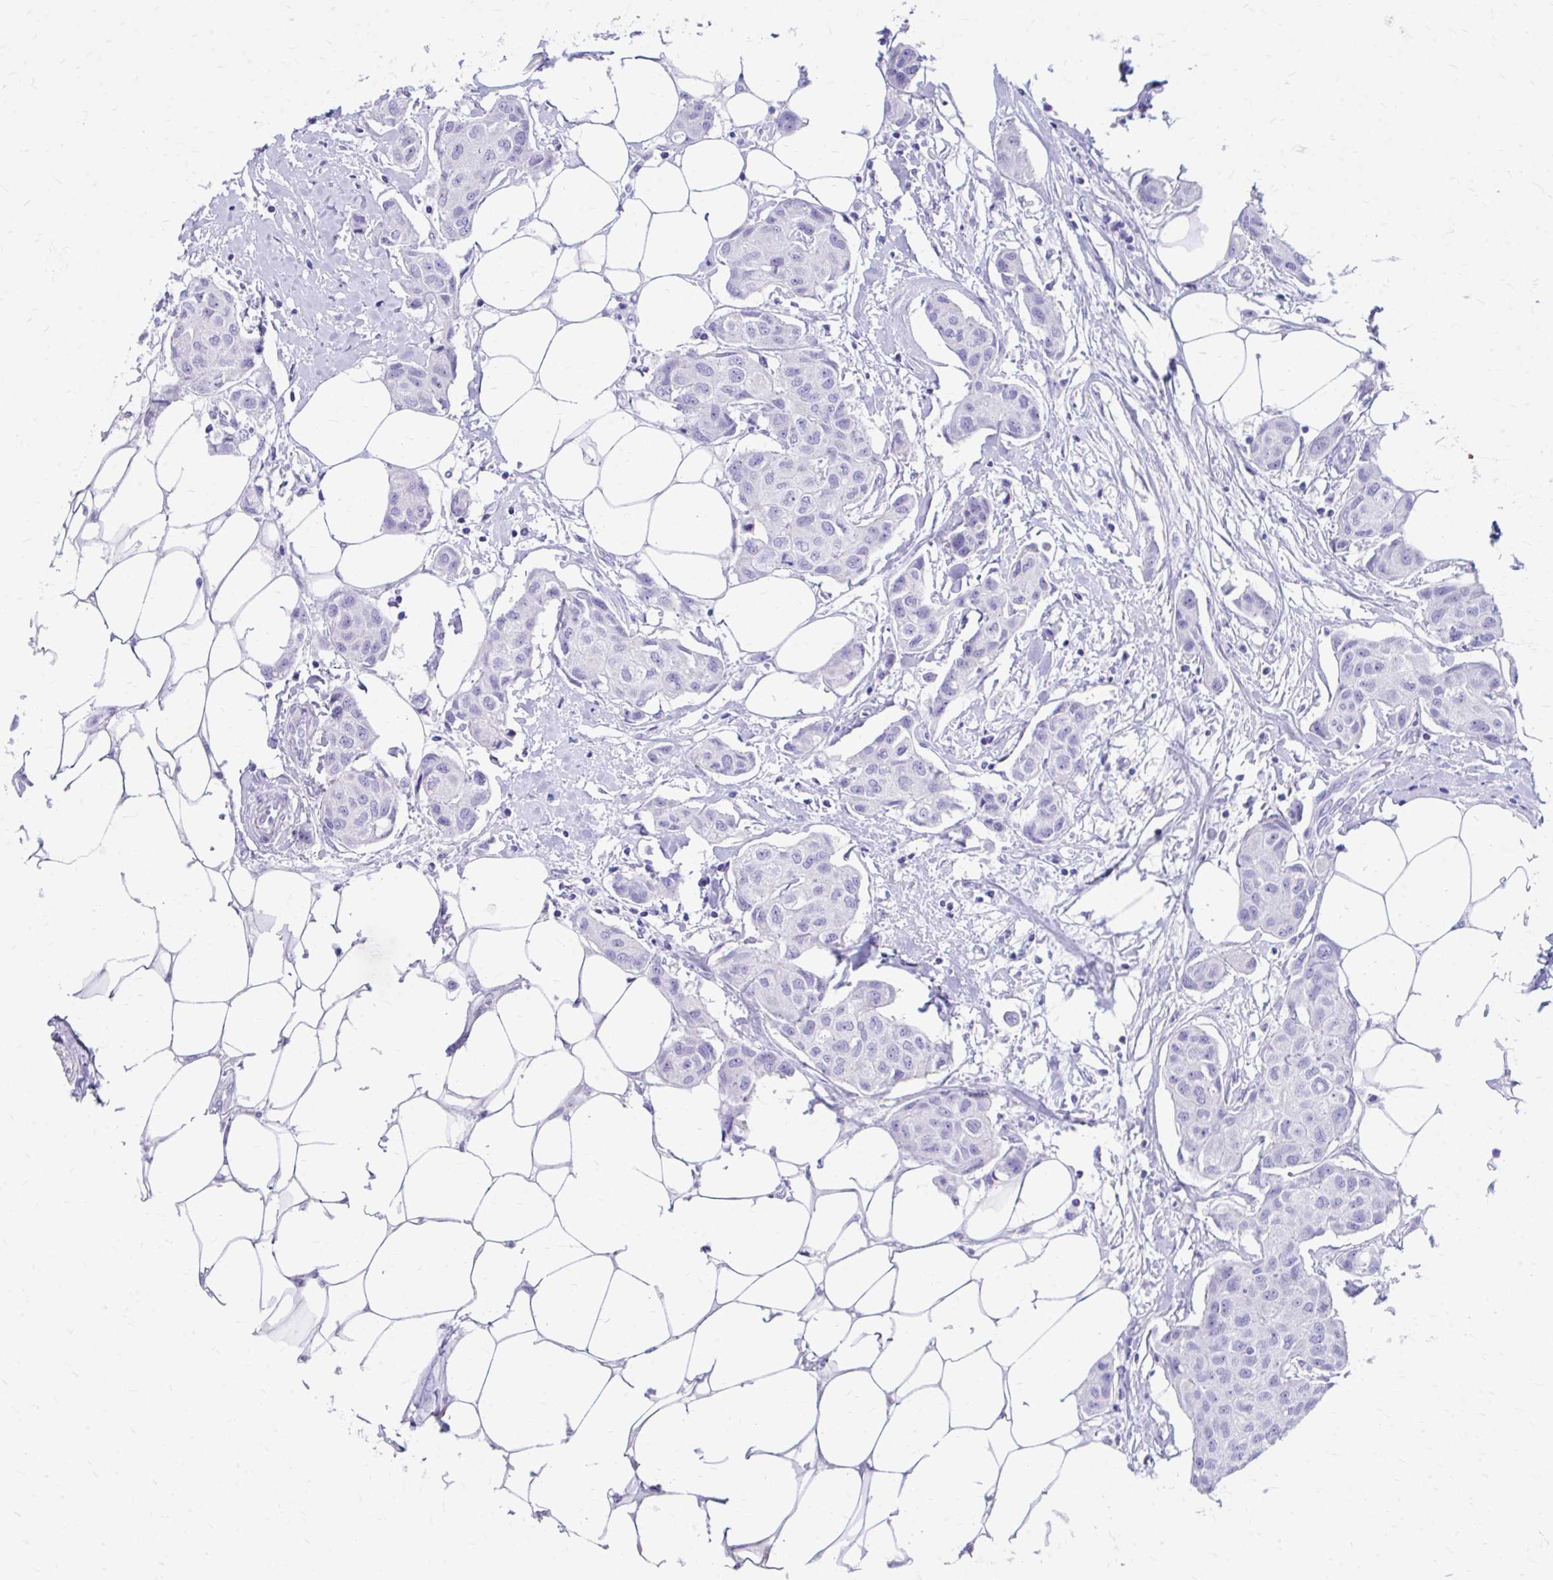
{"staining": {"intensity": "negative", "quantity": "none", "location": "none"}, "tissue": "breast cancer", "cell_type": "Tumor cells", "image_type": "cancer", "snomed": [{"axis": "morphology", "description": "Duct carcinoma"}, {"axis": "topography", "description": "Breast"}, {"axis": "topography", "description": "Lymph node"}], "caption": "Protein analysis of breast cancer reveals no significant staining in tumor cells.", "gene": "KRIT1", "patient": {"sex": "female", "age": 80}}